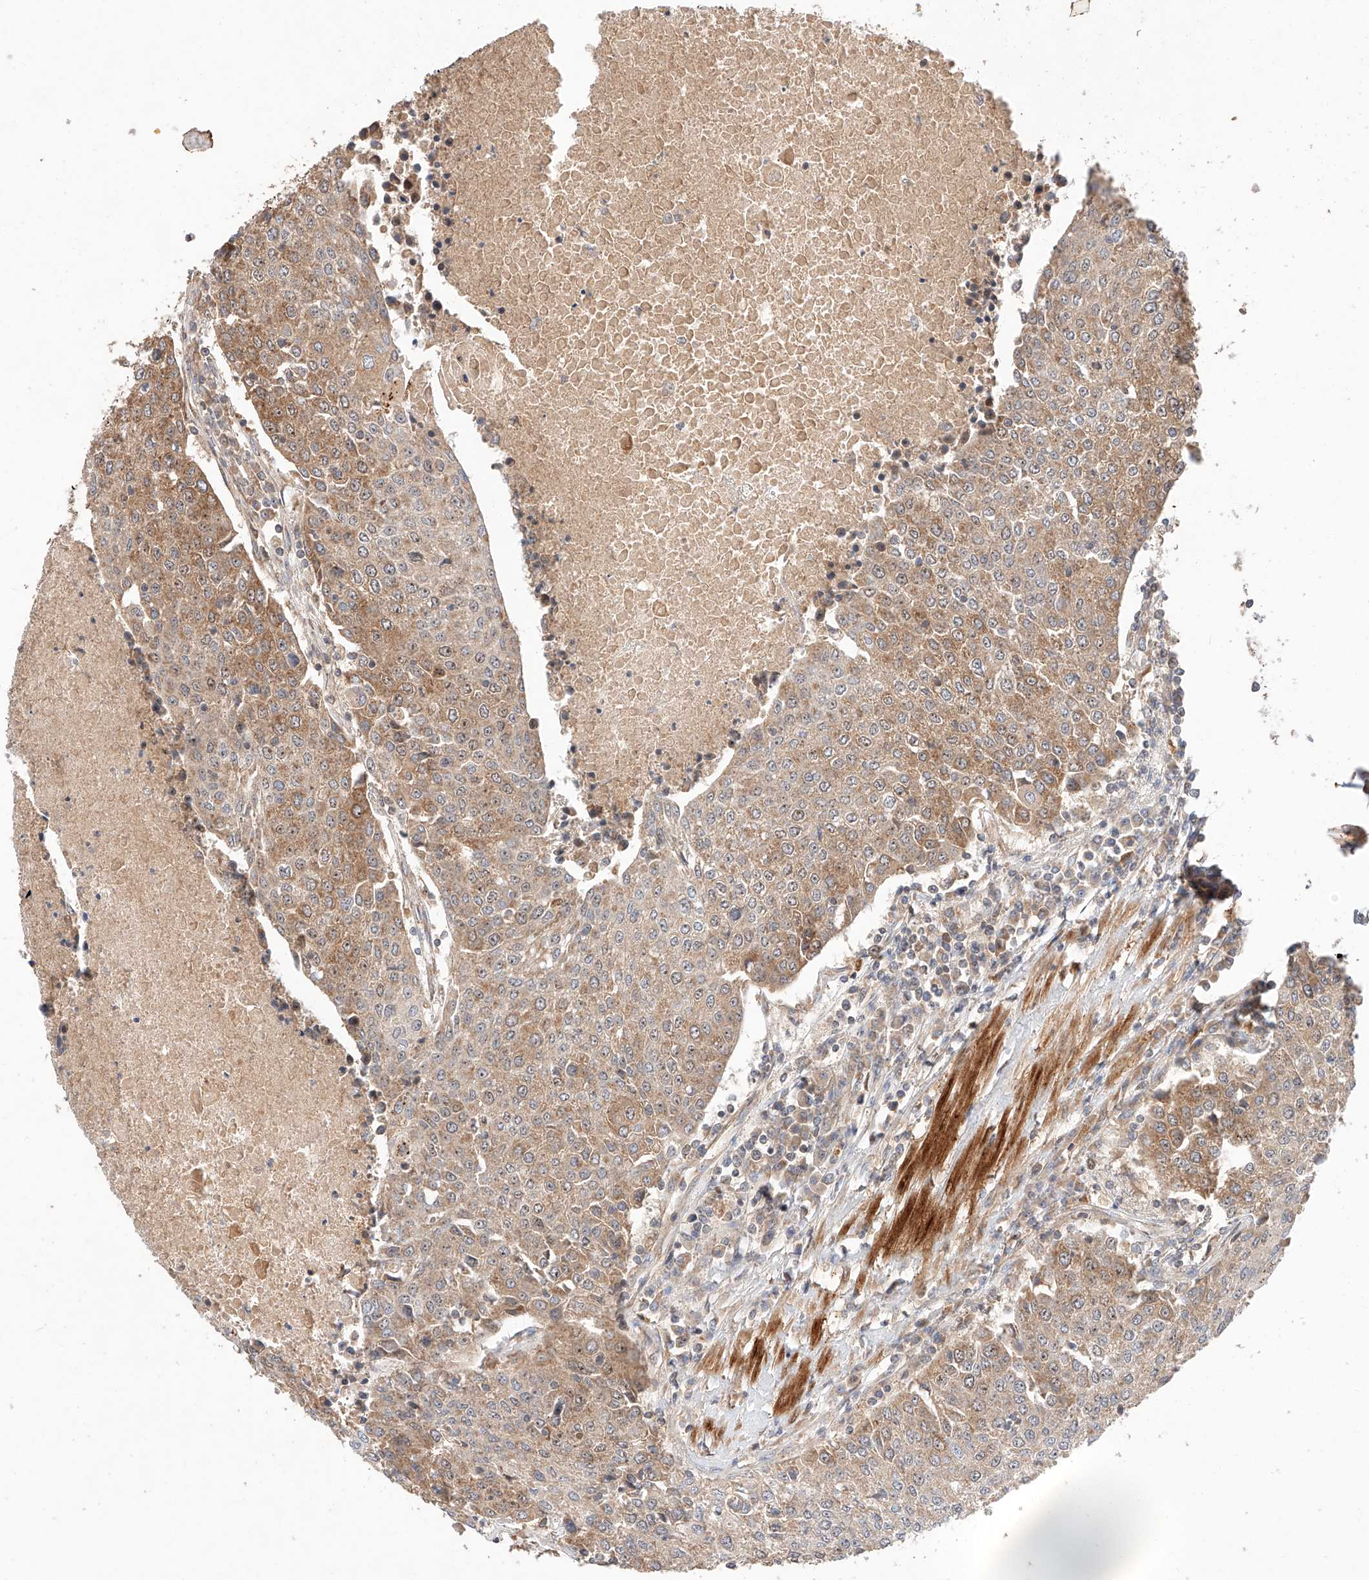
{"staining": {"intensity": "moderate", "quantity": ">75%", "location": "cytoplasmic/membranous"}, "tissue": "urothelial cancer", "cell_type": "Tumor cells", "image_type": "cancer", "snomed": [{"axis": "morphology", "description": "Urothelial carcinoma, High grade"}, {"axis": "topography", "description": "Urinary bladder"}], "caption": "Moderate cytoplasmic/membranous protein positivity is seen in approximately >75% of tumor cells in urothelial cancer.", "gene": "RAB23", "patient": {"sex": "female", "age": 85}}